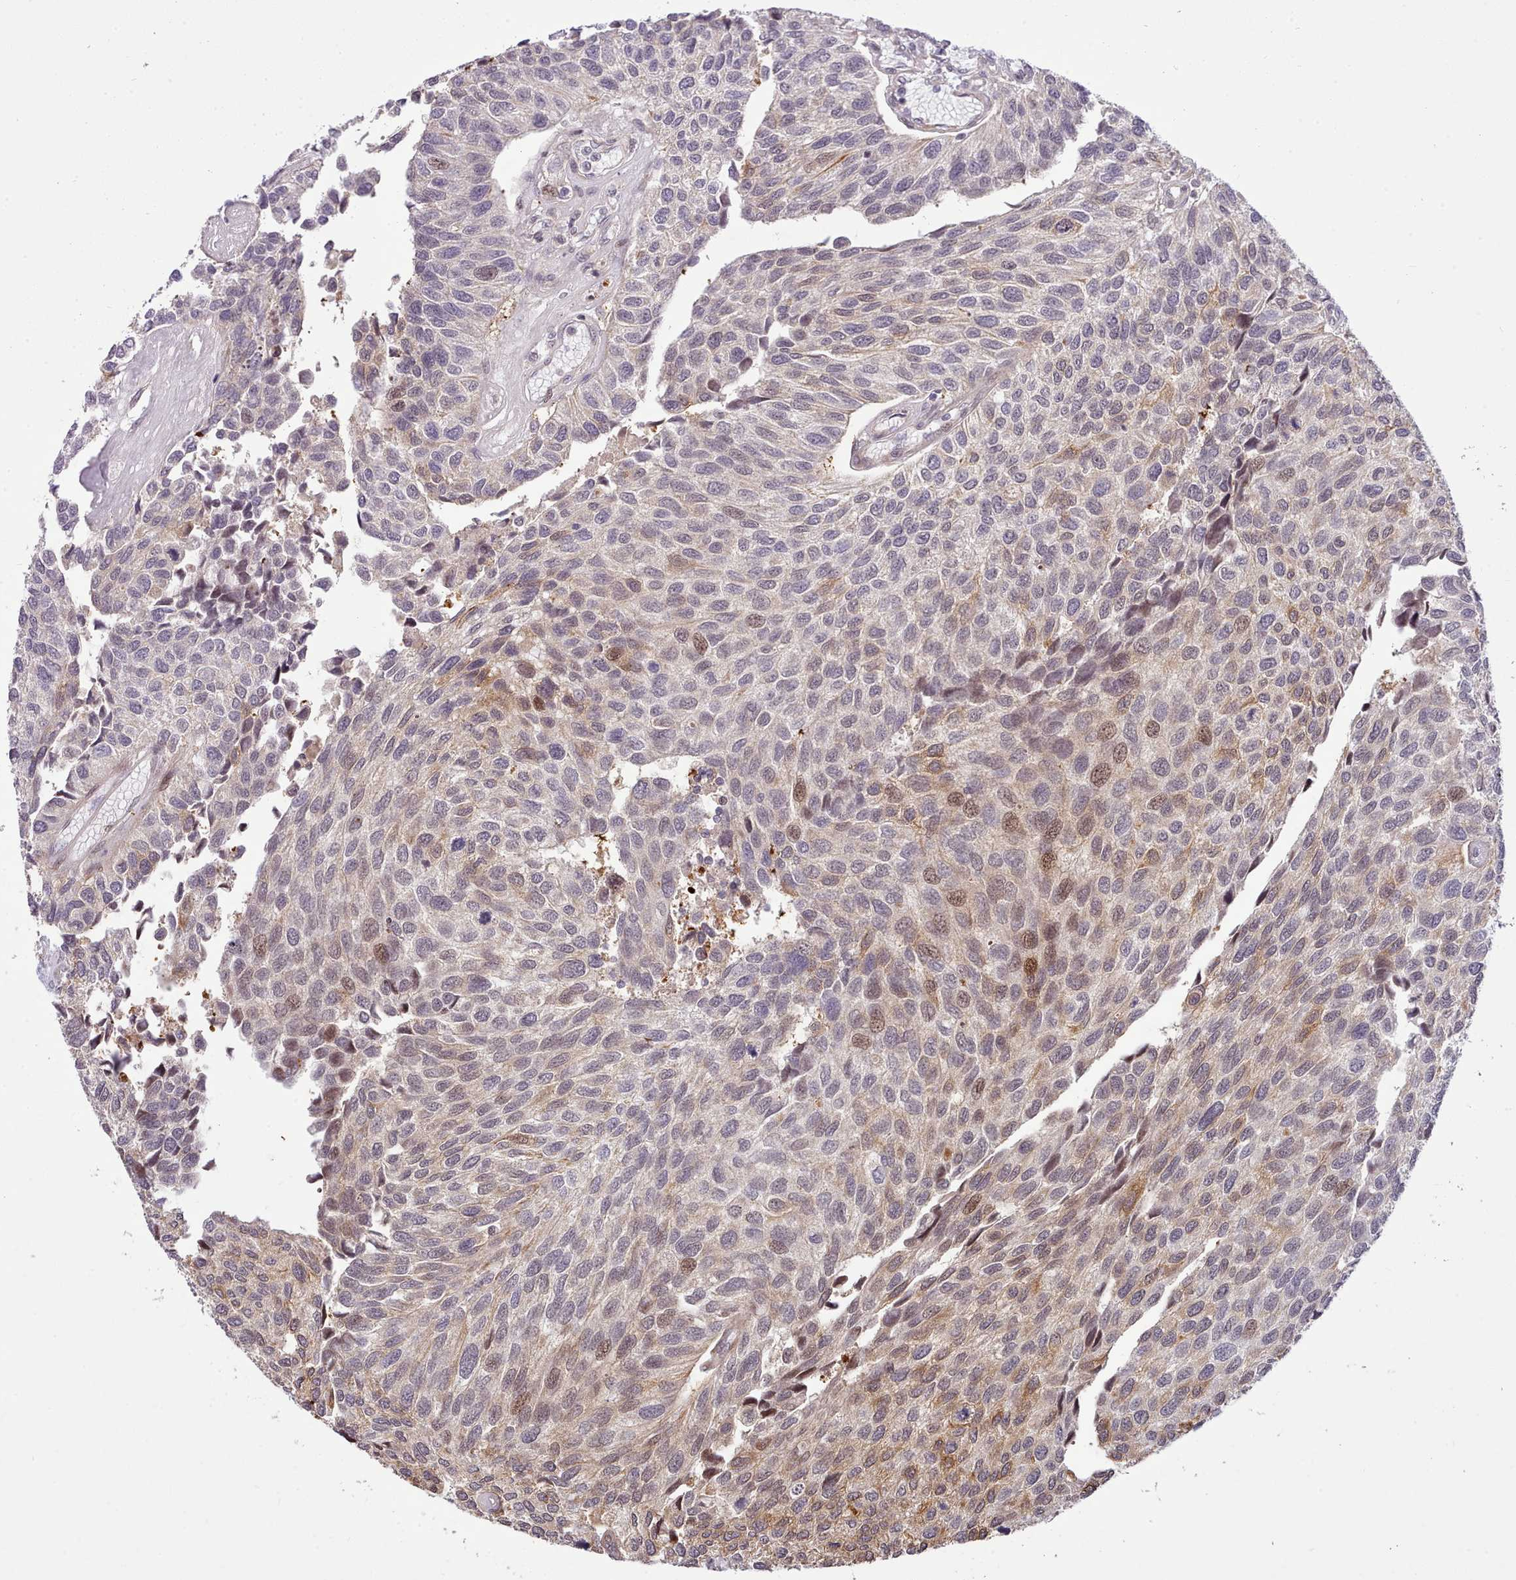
{"staining": {"intensity": "weak", "quantity": "<25%", "location": "cytoplasmic/membranous,nuclear"}, "tissue": "urothelial cancer", "cell_type": "Tumor cells", "image_type": "cancer", "snomed": [{"axis": "morphology", "description": "Urothelial carcinoma, NOS"}, {"axis": "topography", "description": "Urinary bladder"}], "caption": "IHC micrograph of neoplastic tissue: urothelial cancer stained with DAB reveals no significant protein expression in tumor cells.", "gene": "HOXB7", "patient": {"sex": "male", "age": 55}}